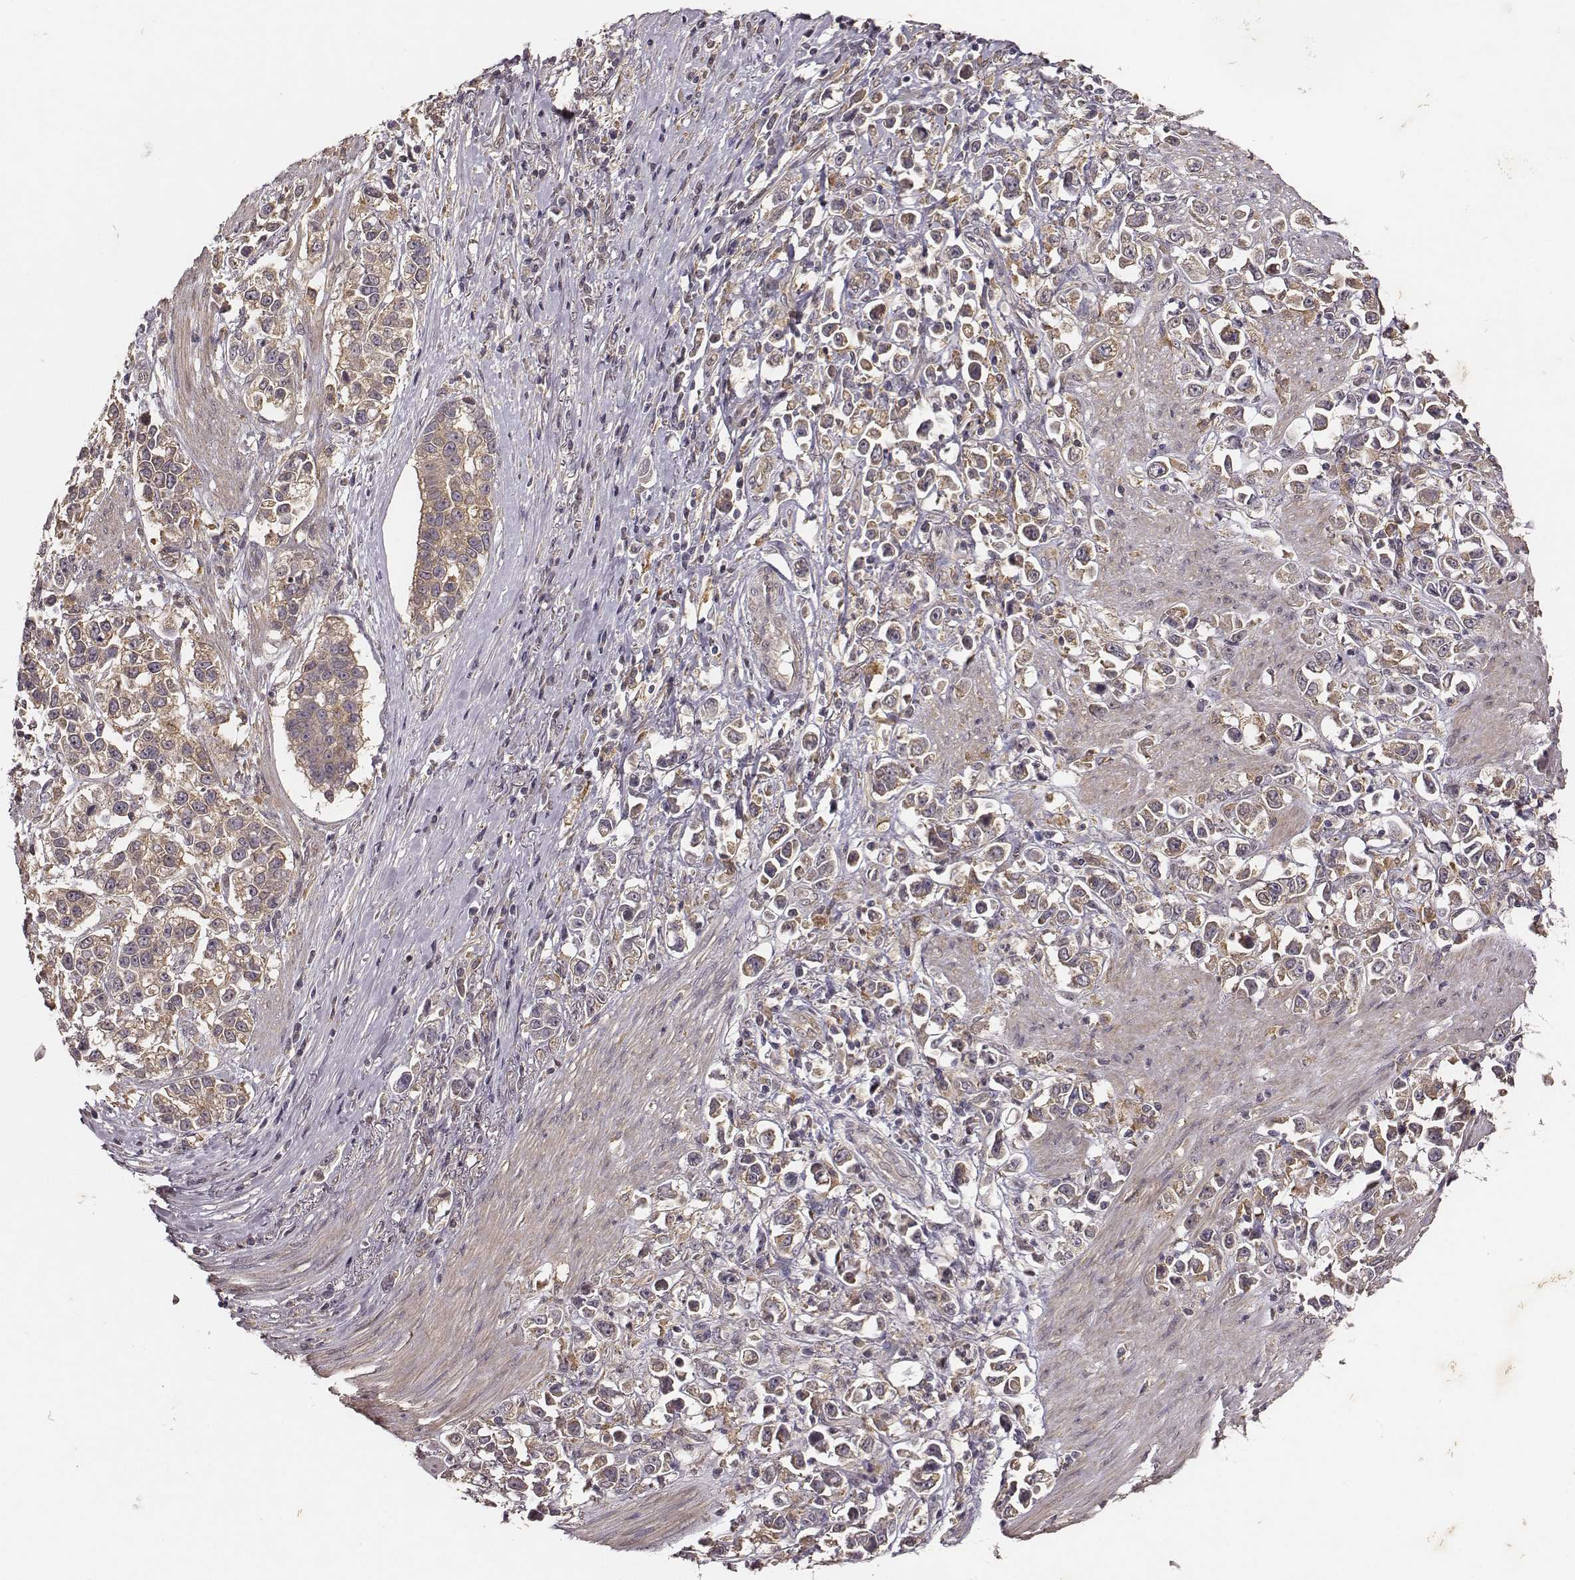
{"staining": {"intensity": "weak", "quantity": ">75%", "location": "cytoplasmic/membranous"}, "tissue": "stomach cancer", "cell_type": "Tumor cells", "image_type": "cancer", "snomed": [{"axis": "morphology", "description": "Adenocarcinoma, NOS"}, {"axis": "topography", "description": "Stomach"}], "caption": "Human adenocarcinoma (stomach) stained with a protein marker reveals weak staining in tumor cells.", "gene": "VPS26A", "patient": {"sex": "male", "age": 93}}